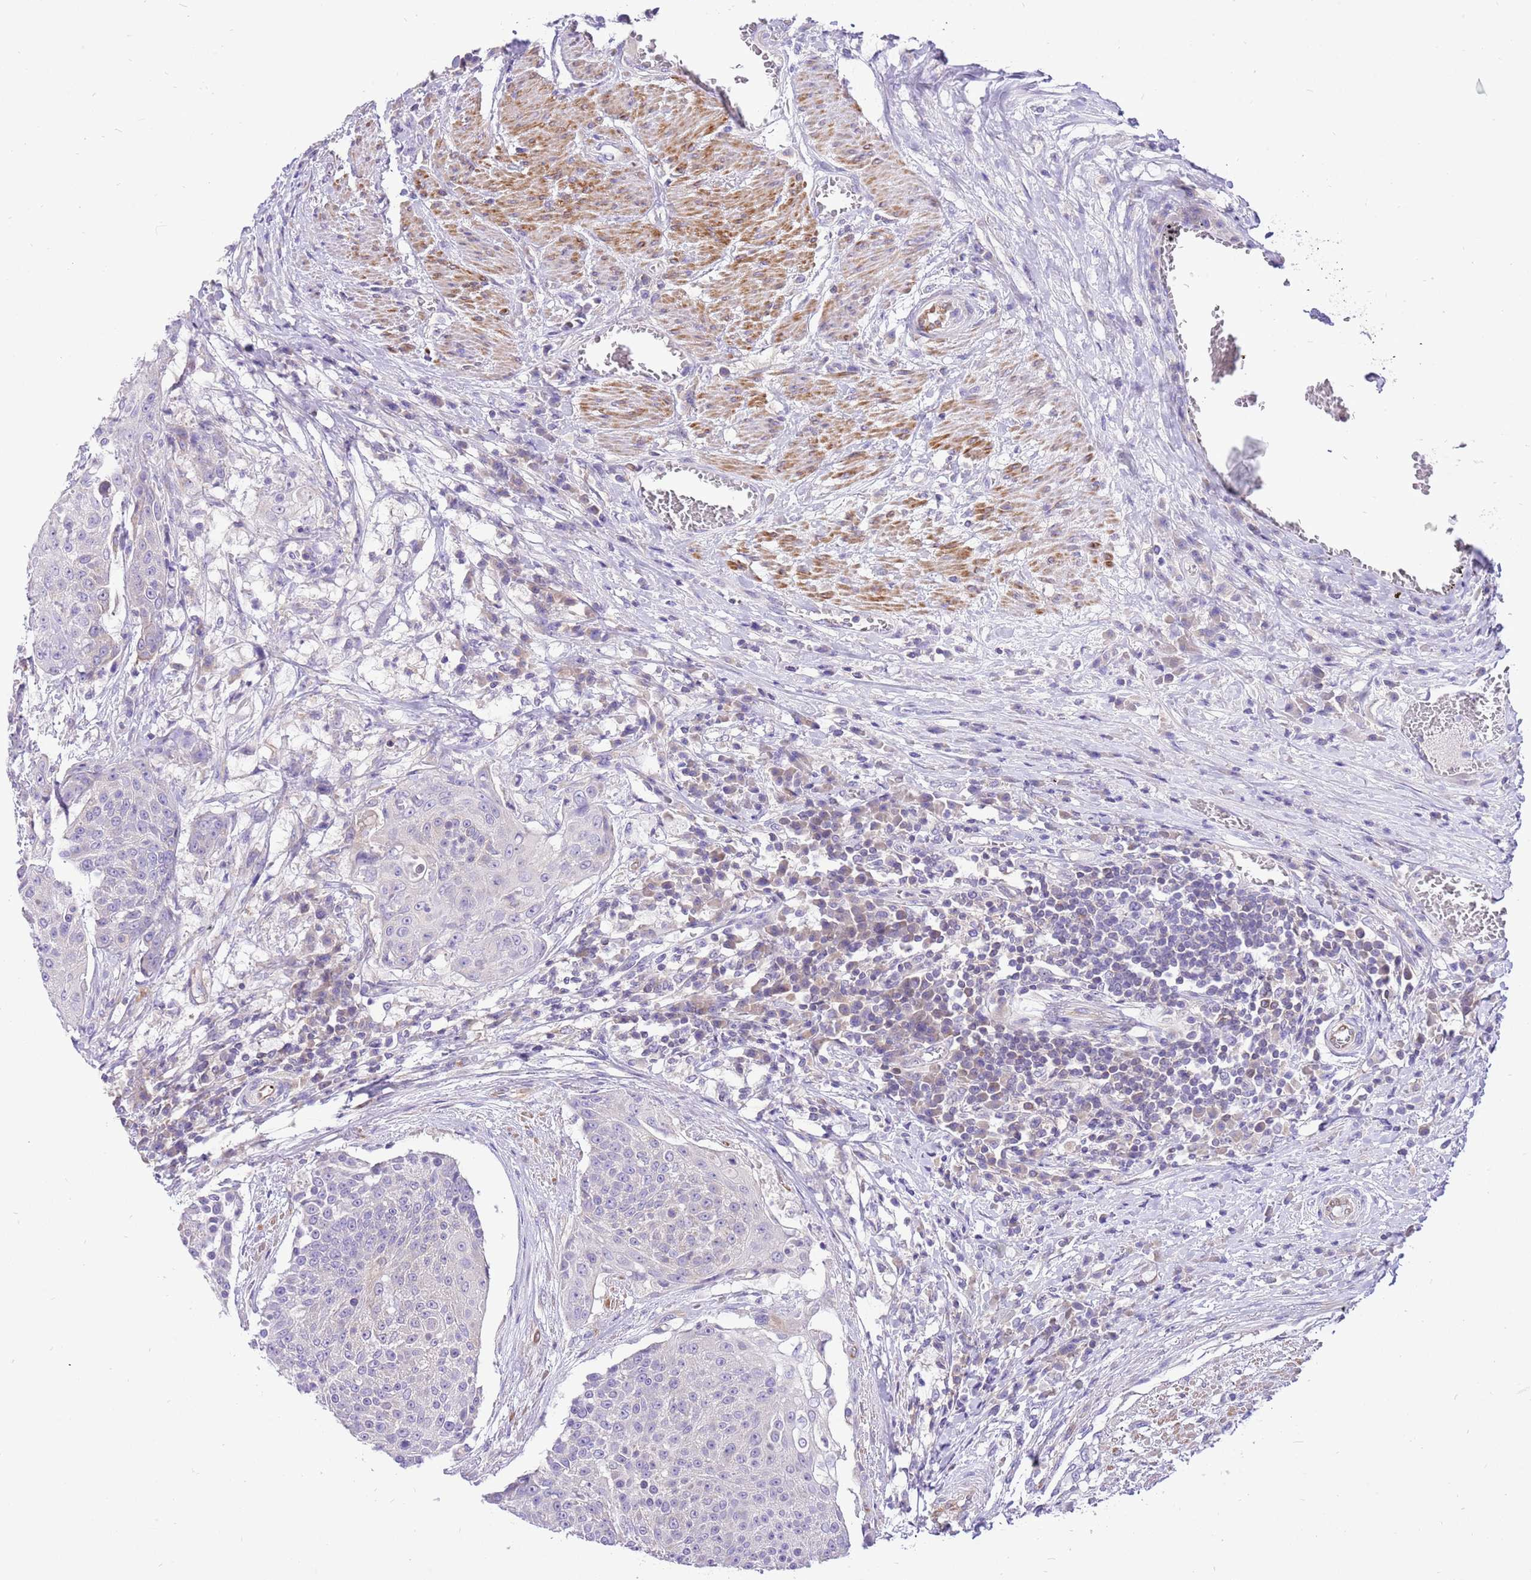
{"staining": {"intensity": "negative", "quantity": "none", "location": "none"}, "tissue": "urothelial cancer", "cell_type": "Tumor cells", "image_type": "cancer", "snomed": [{"axis": "morphology", "description": "Urothelial carcinoma, High grade"}, {"axis": "topography", "description": "Urinary bladder"}], "caption": "An immunohistochemistry (IHC) image of urothelial carcinoma (high-grade) is shown. There is no staining in tumor cells of urothelial carcinoma (high-grade).", "gene": "GLCE", "patient": {"sex": "female", "age": 63}}